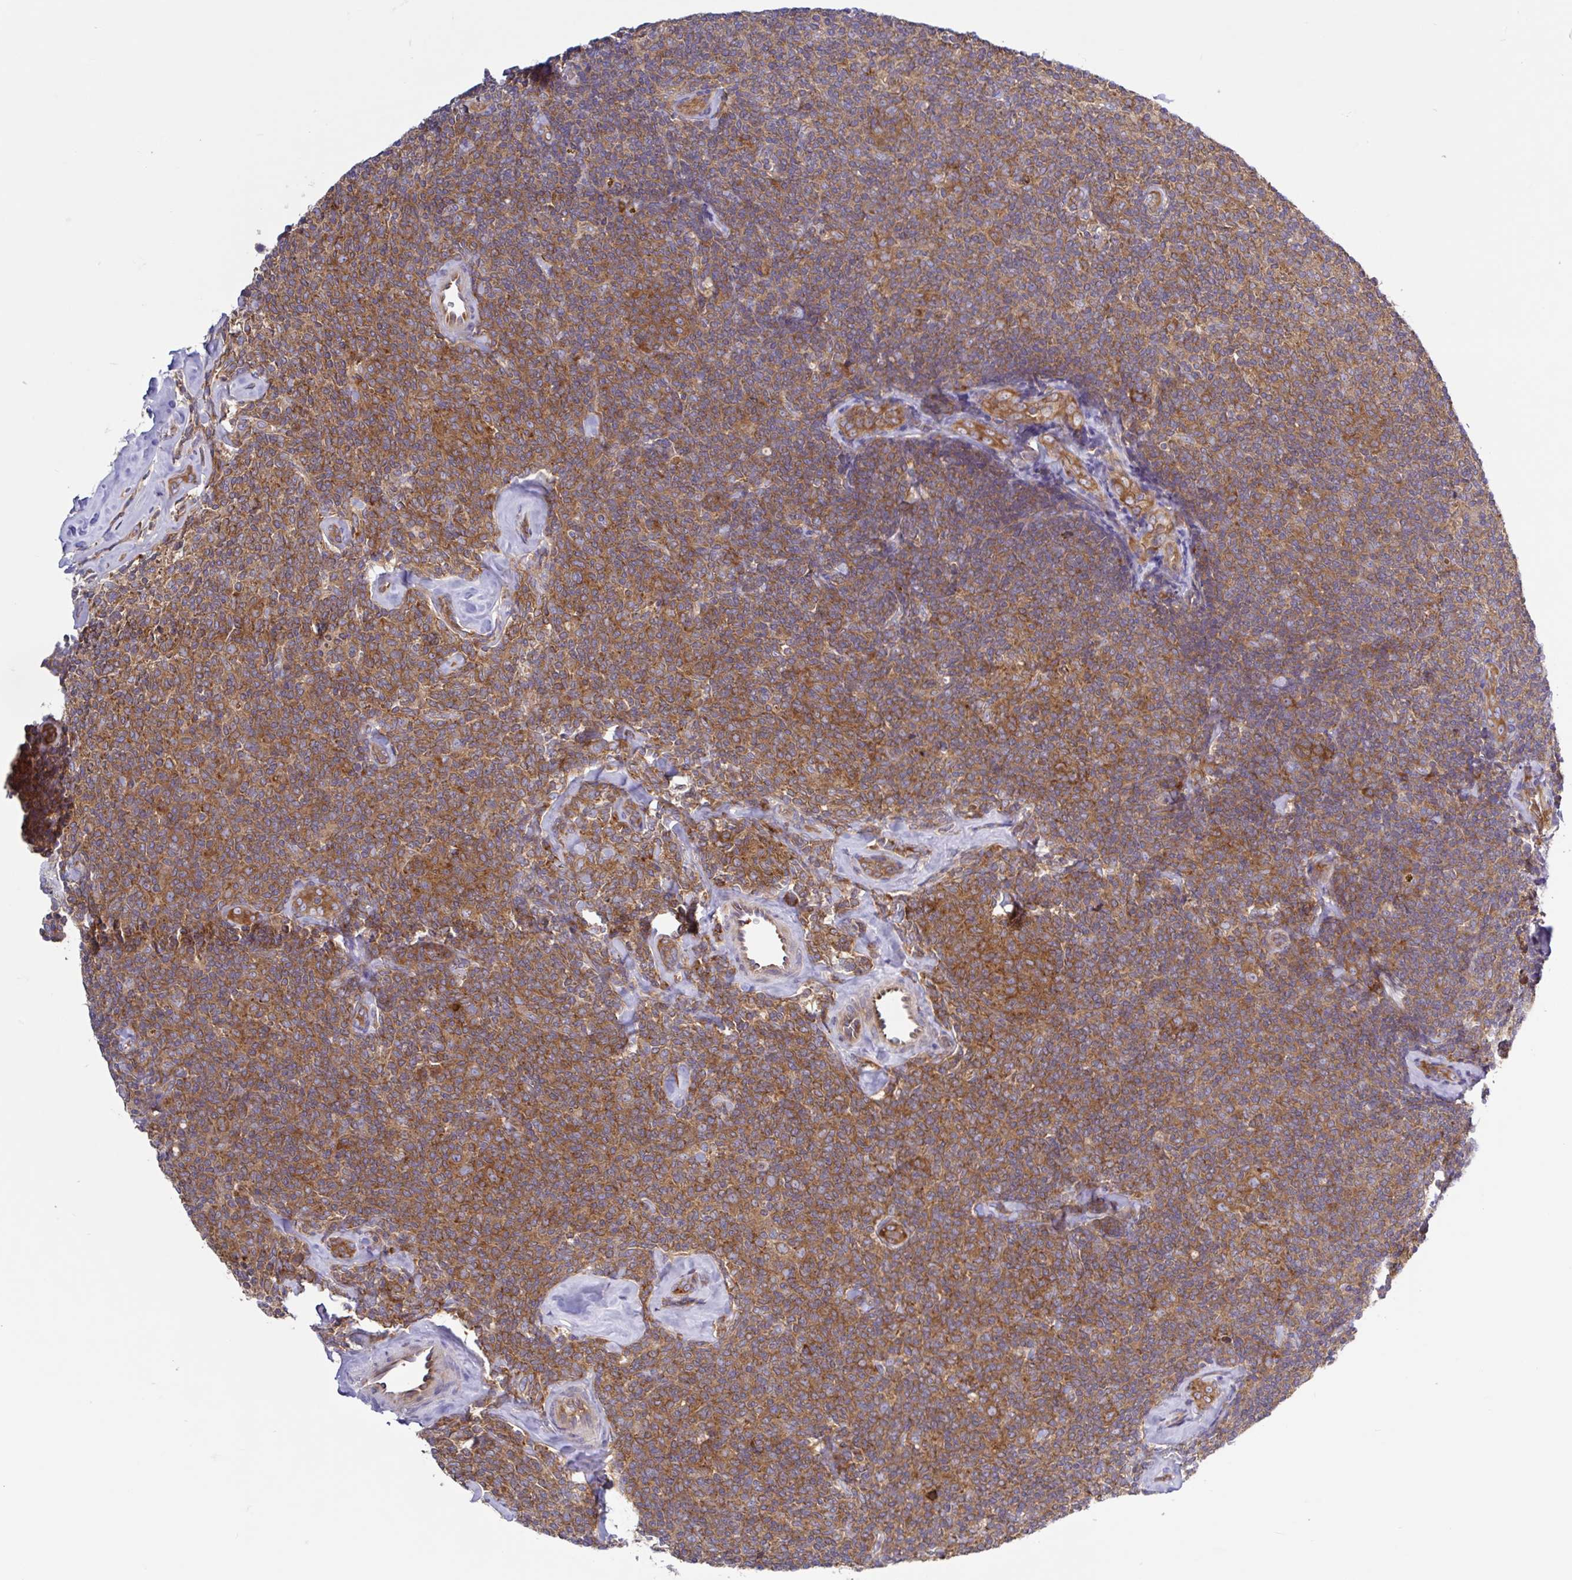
{"staining": {"intensity": "moderate", "quantity": ">75%", "location": "cytoplasmic/membranous"}, "tissue": "lymphoma", "cell_type": "Tumor cells", "image_type": "cancer", "snomed": [{"axis": "morphology", "description": "Malignant lymphoma, non-Hodgkin's type, Low grade"}, {"axis": "topography", "description": "Lymph node"}], "caption": "Human low-grade malignant lymphoma, non-Hodgkin's type stained with a brown dye shows moderate cytoplasmic/membranous positive positivity in approximately >75% of tumor cells.", "gene": "LARS1", "patient": {"sex": "female", "age": 56}}